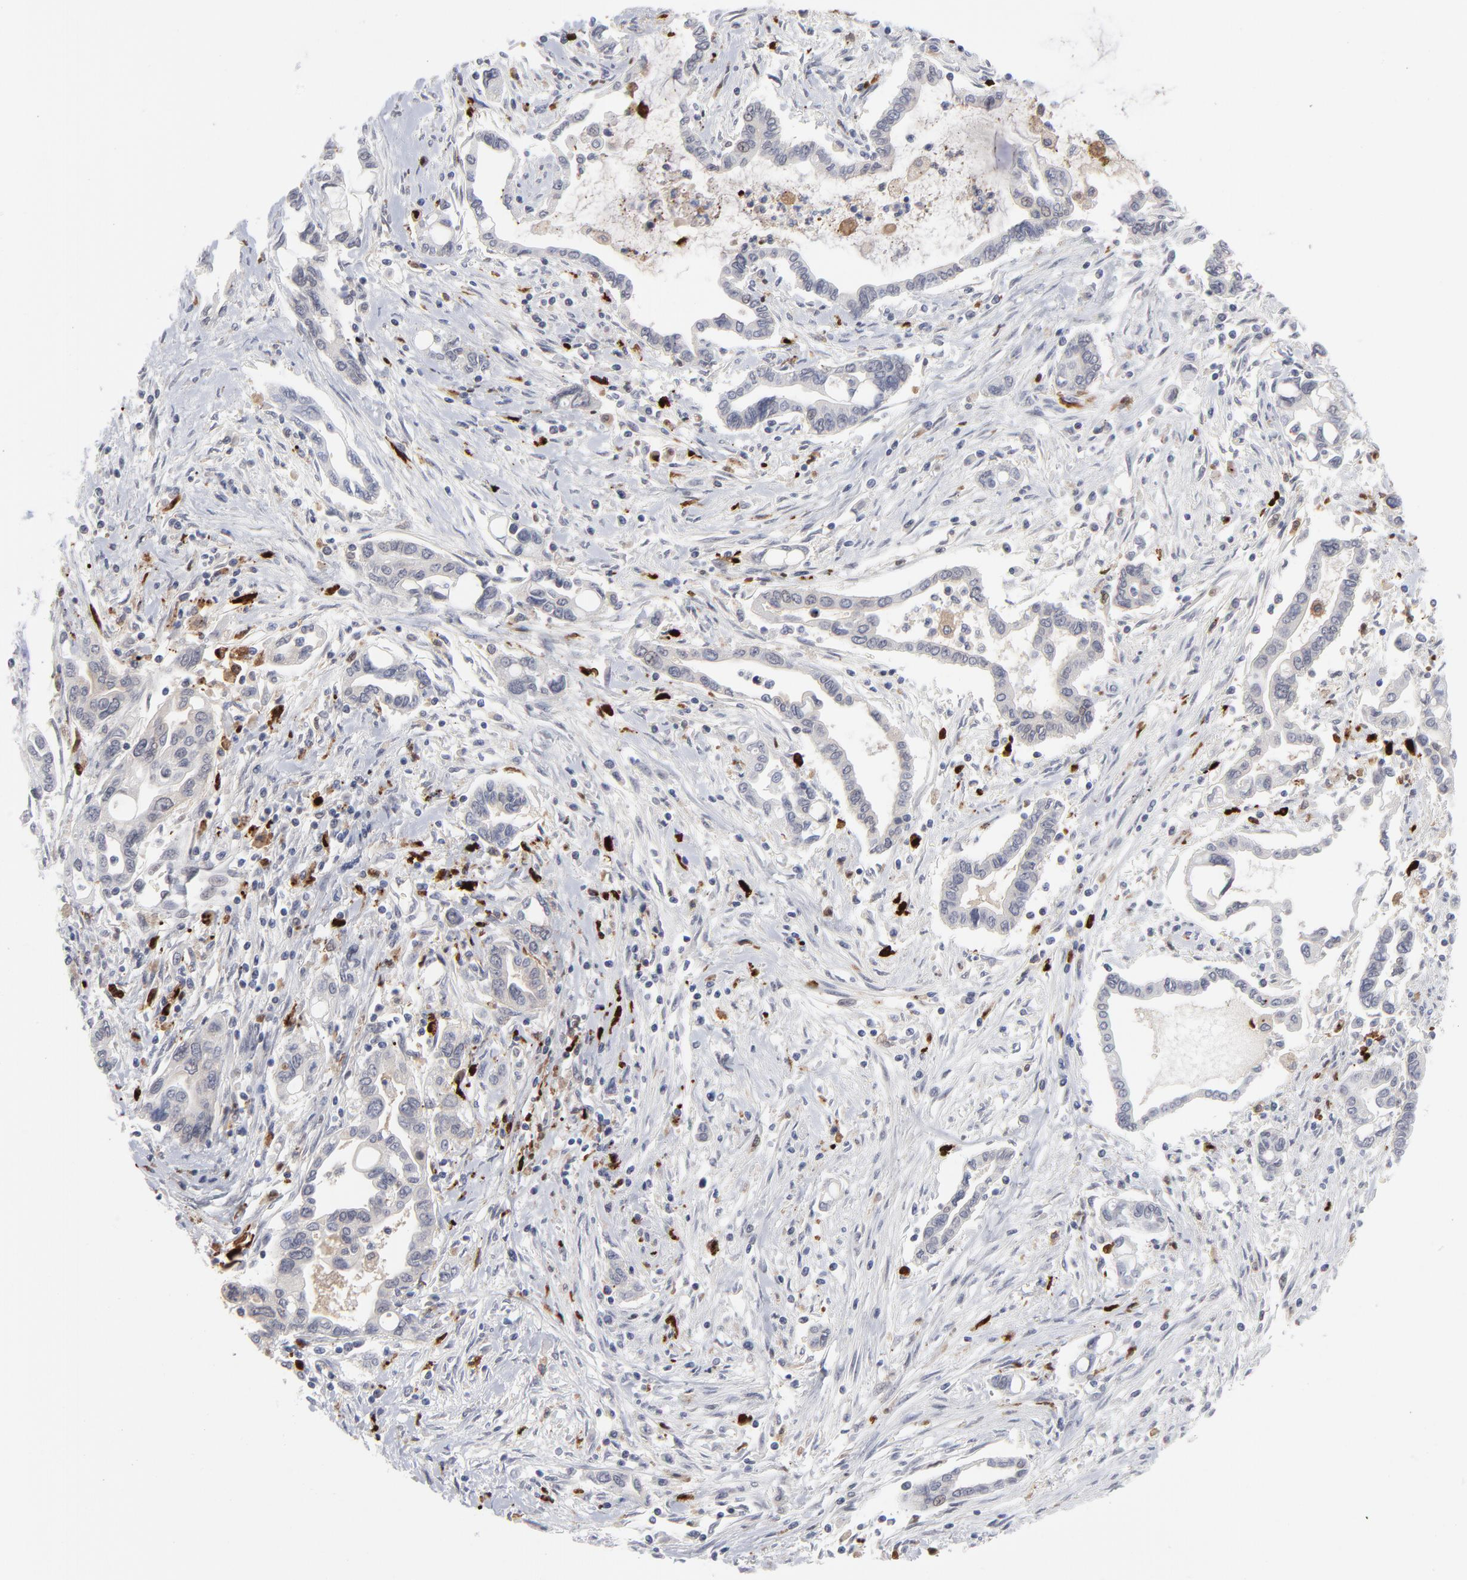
{"staining": {"intensity": "negative", "quantity": "none", "location": "none"}, "tissue": "pancreatic cancer", "cell_type": "Tumor cells", "image_type": "cancer", "snomed": [{"axis": "morphology", "description": "Adenocarcinoma, NOS"}, {"axis": "topography", "description": "Pancreas"}], "caption": "Immunohistochemical staining of pancreatic cancer (adenocarcinoma) displays no significant expression in tumor cells.", "gene": "CCR2", "patient": {"sex": "female", "age": 57}}